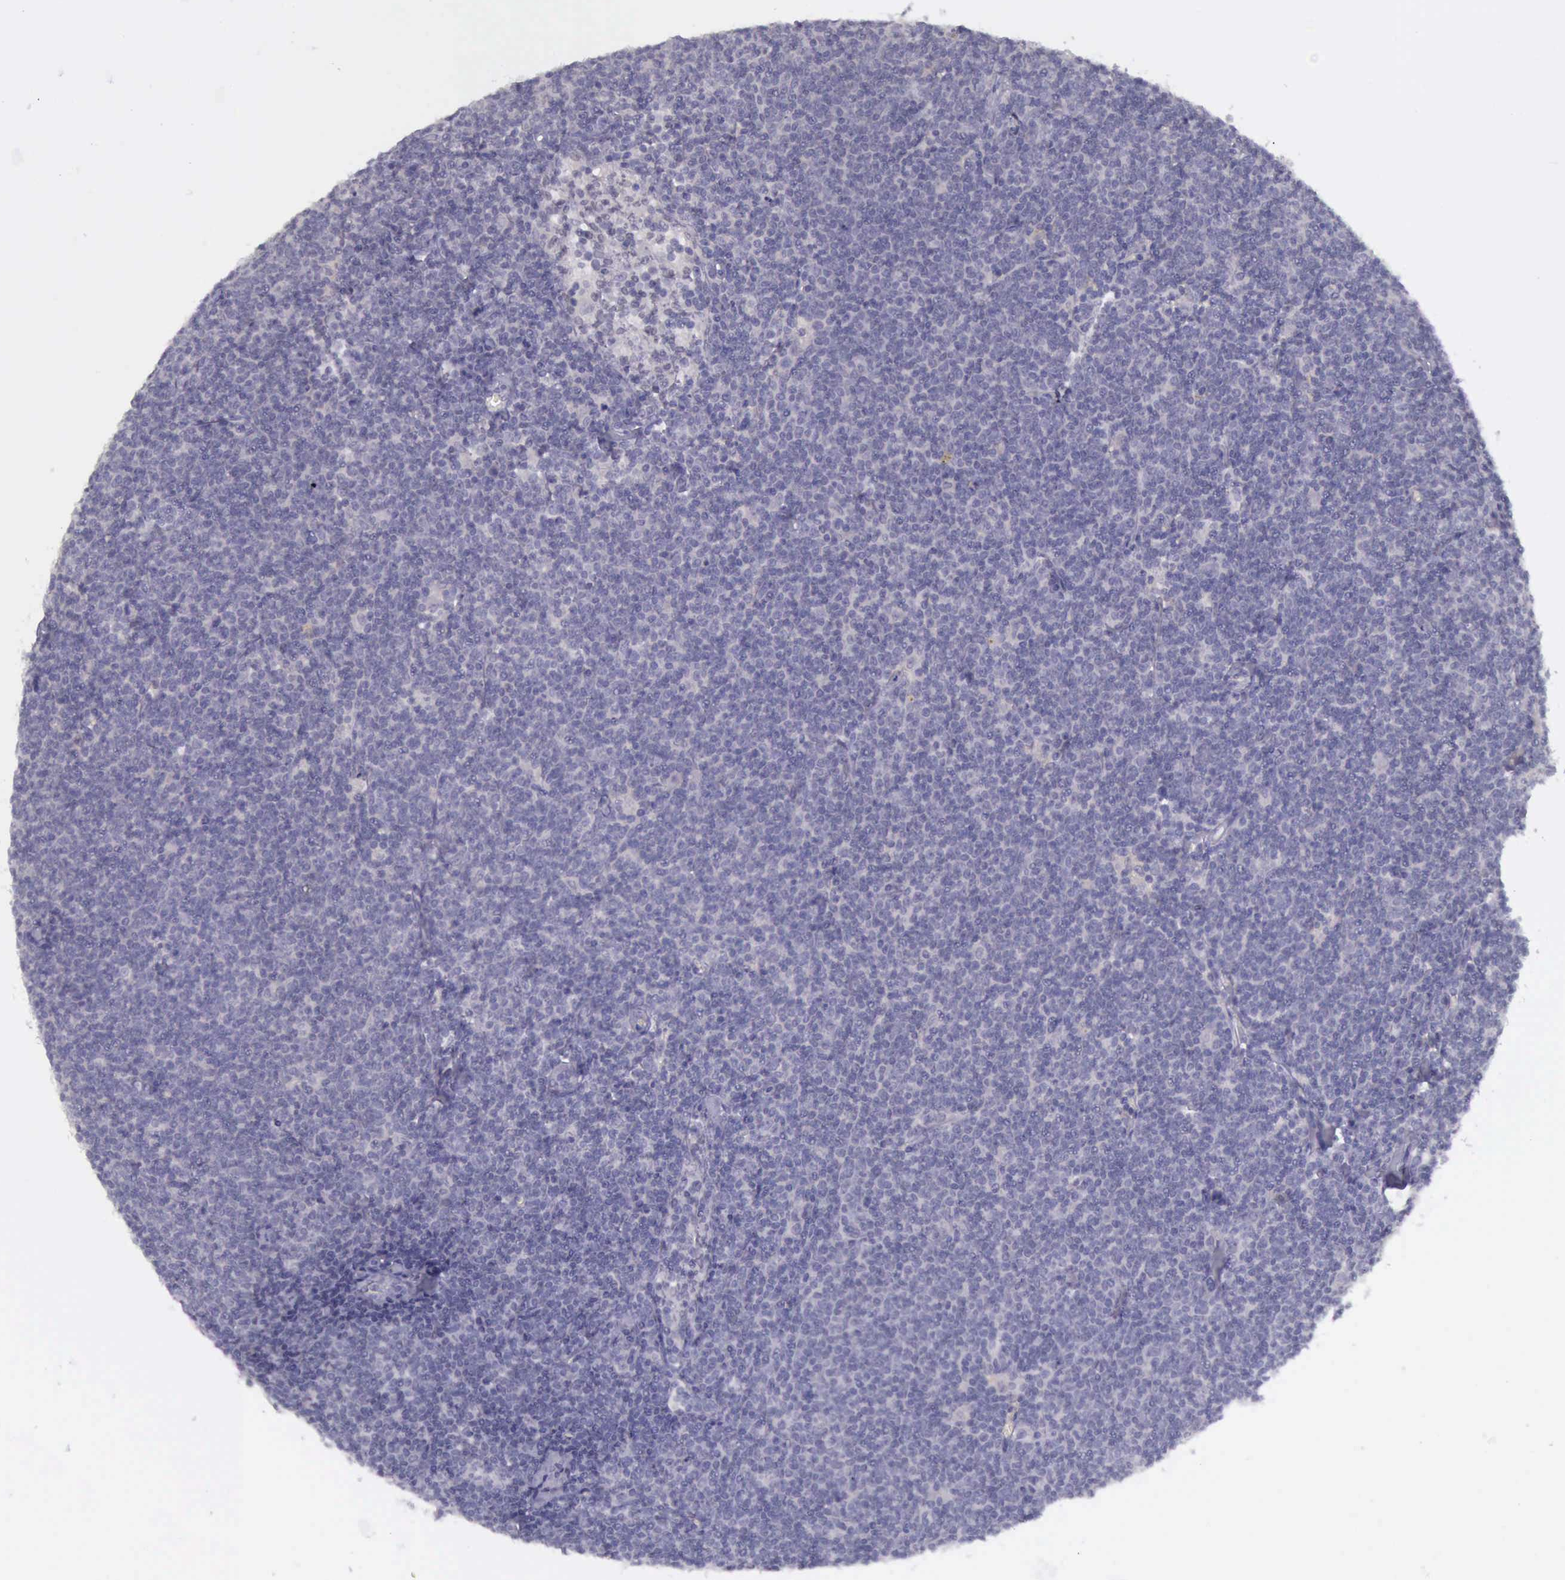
{"staining": {"intensity": "negative", "quantity": "none", "location": "none"}, "tissue": "lymphoma", "cell_type": "Tumor cells", "image_type": "cancer", "snomed": [{"axis": "morphology", "description": "Malignant lymphoma, non-Hodgkin's type, Low grade"}, {"axis": "topography", "description": "Lymph node"}], "caption": "Tumor cells show no significant staining in lymphoma. The staining was performed using DAB (3,3'-diaminobenzidine) to visualize the protein expression in brown, while the nuclei were stained in blue with hematoxylin (Magnification: 20x).", "gene": "ARNT2", "patient": {"sex": "male", "age": 65}}